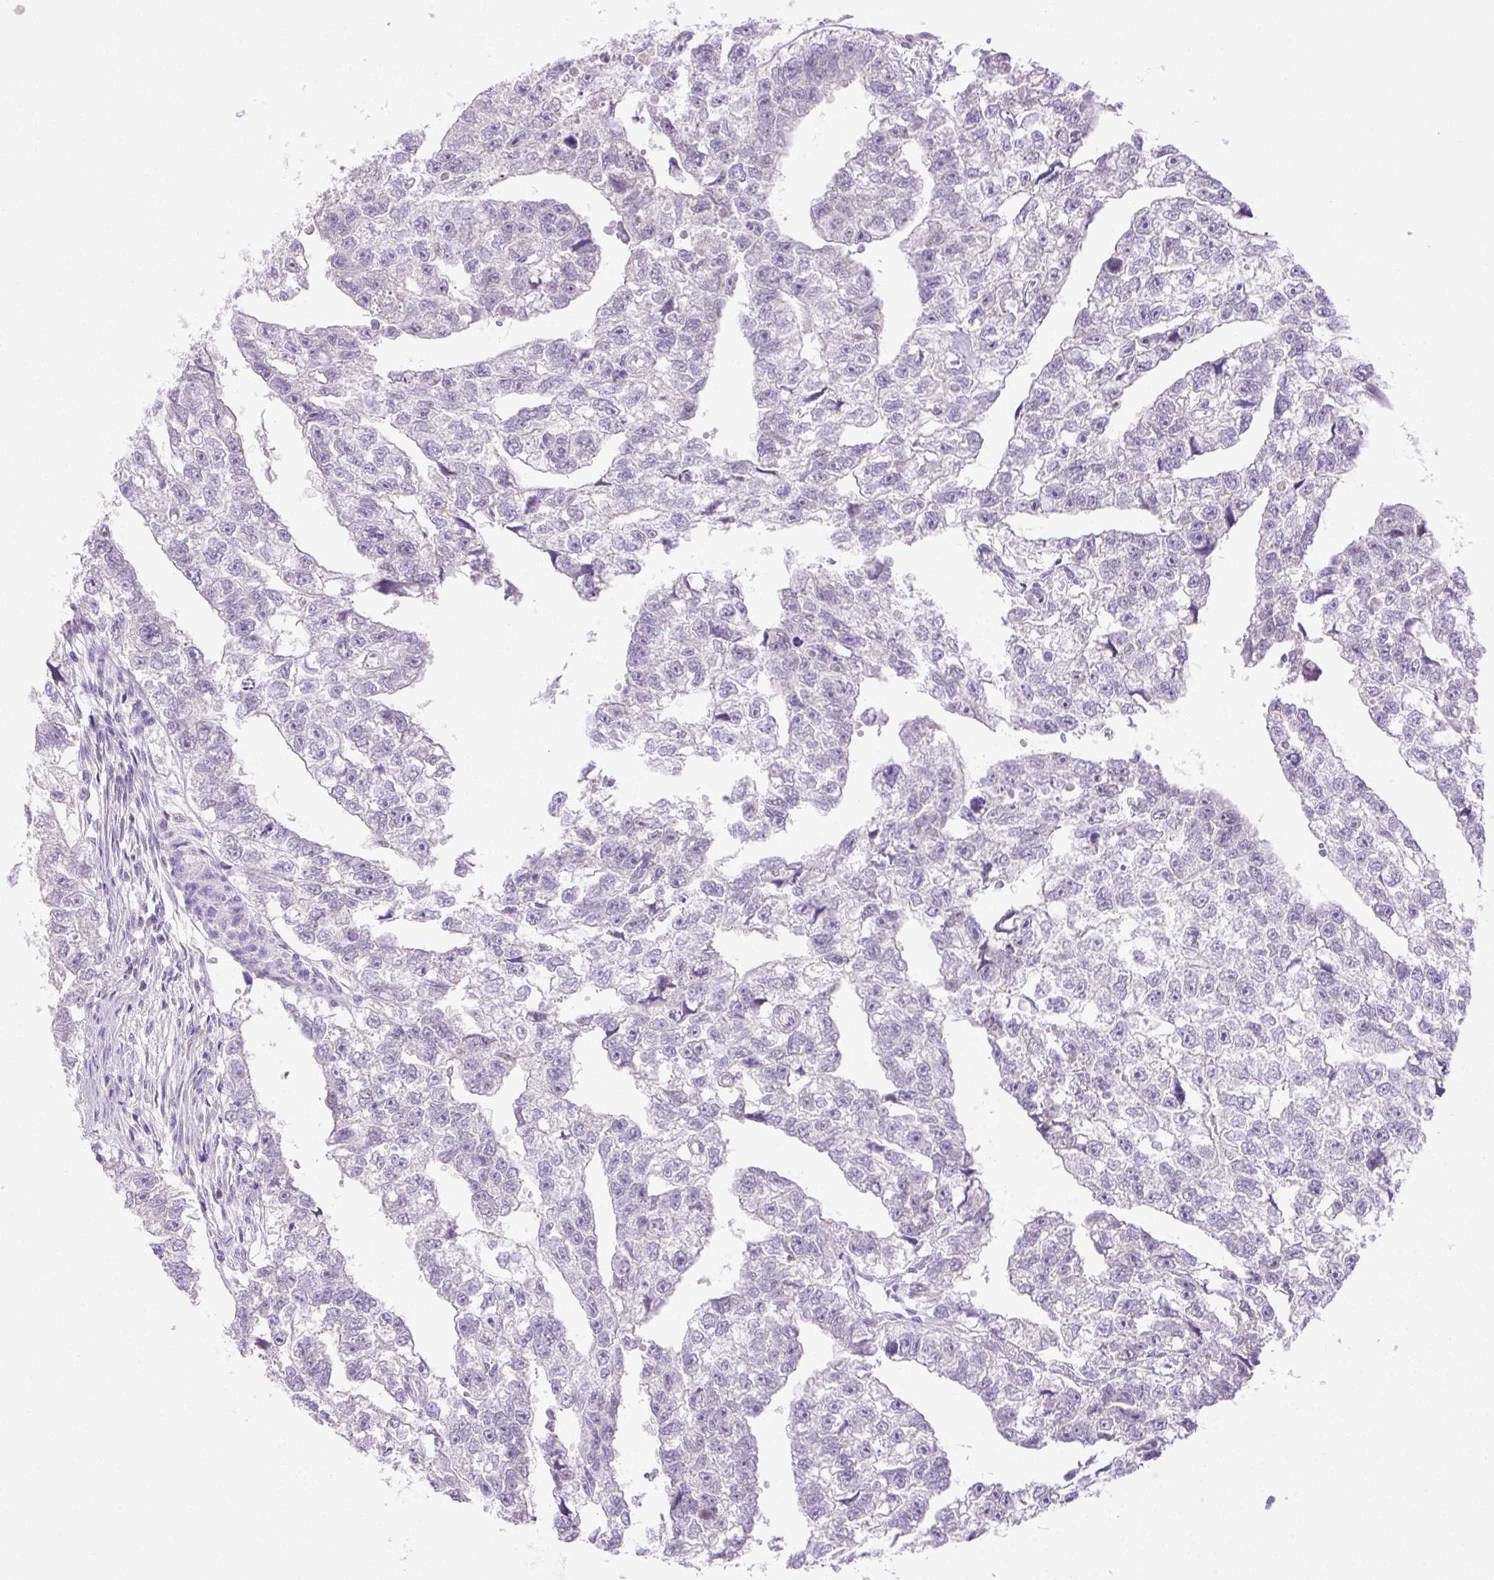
{"staining": {"intensity": "negative", "quantity": "none", "location": "none"}, "tissue": "testis cancer", "cell_type": "Tumor cells", "image_type": "cancer", "snomed": [{"axis": "morphology", "description": "Carcinoma, Embryonal, NOS"}, {"axis": "morphology", "description": "Teratoma, malignant, NOS"}, {"axis": "topography", "description": "Testis"}], "caption": "IHC image of human embryonal carcinoma (testis) stained for a protein (brown), which reveals no staining in tumor cells.", "gene": "EMX2", "patient": {"sex": "male", "age": 44}}